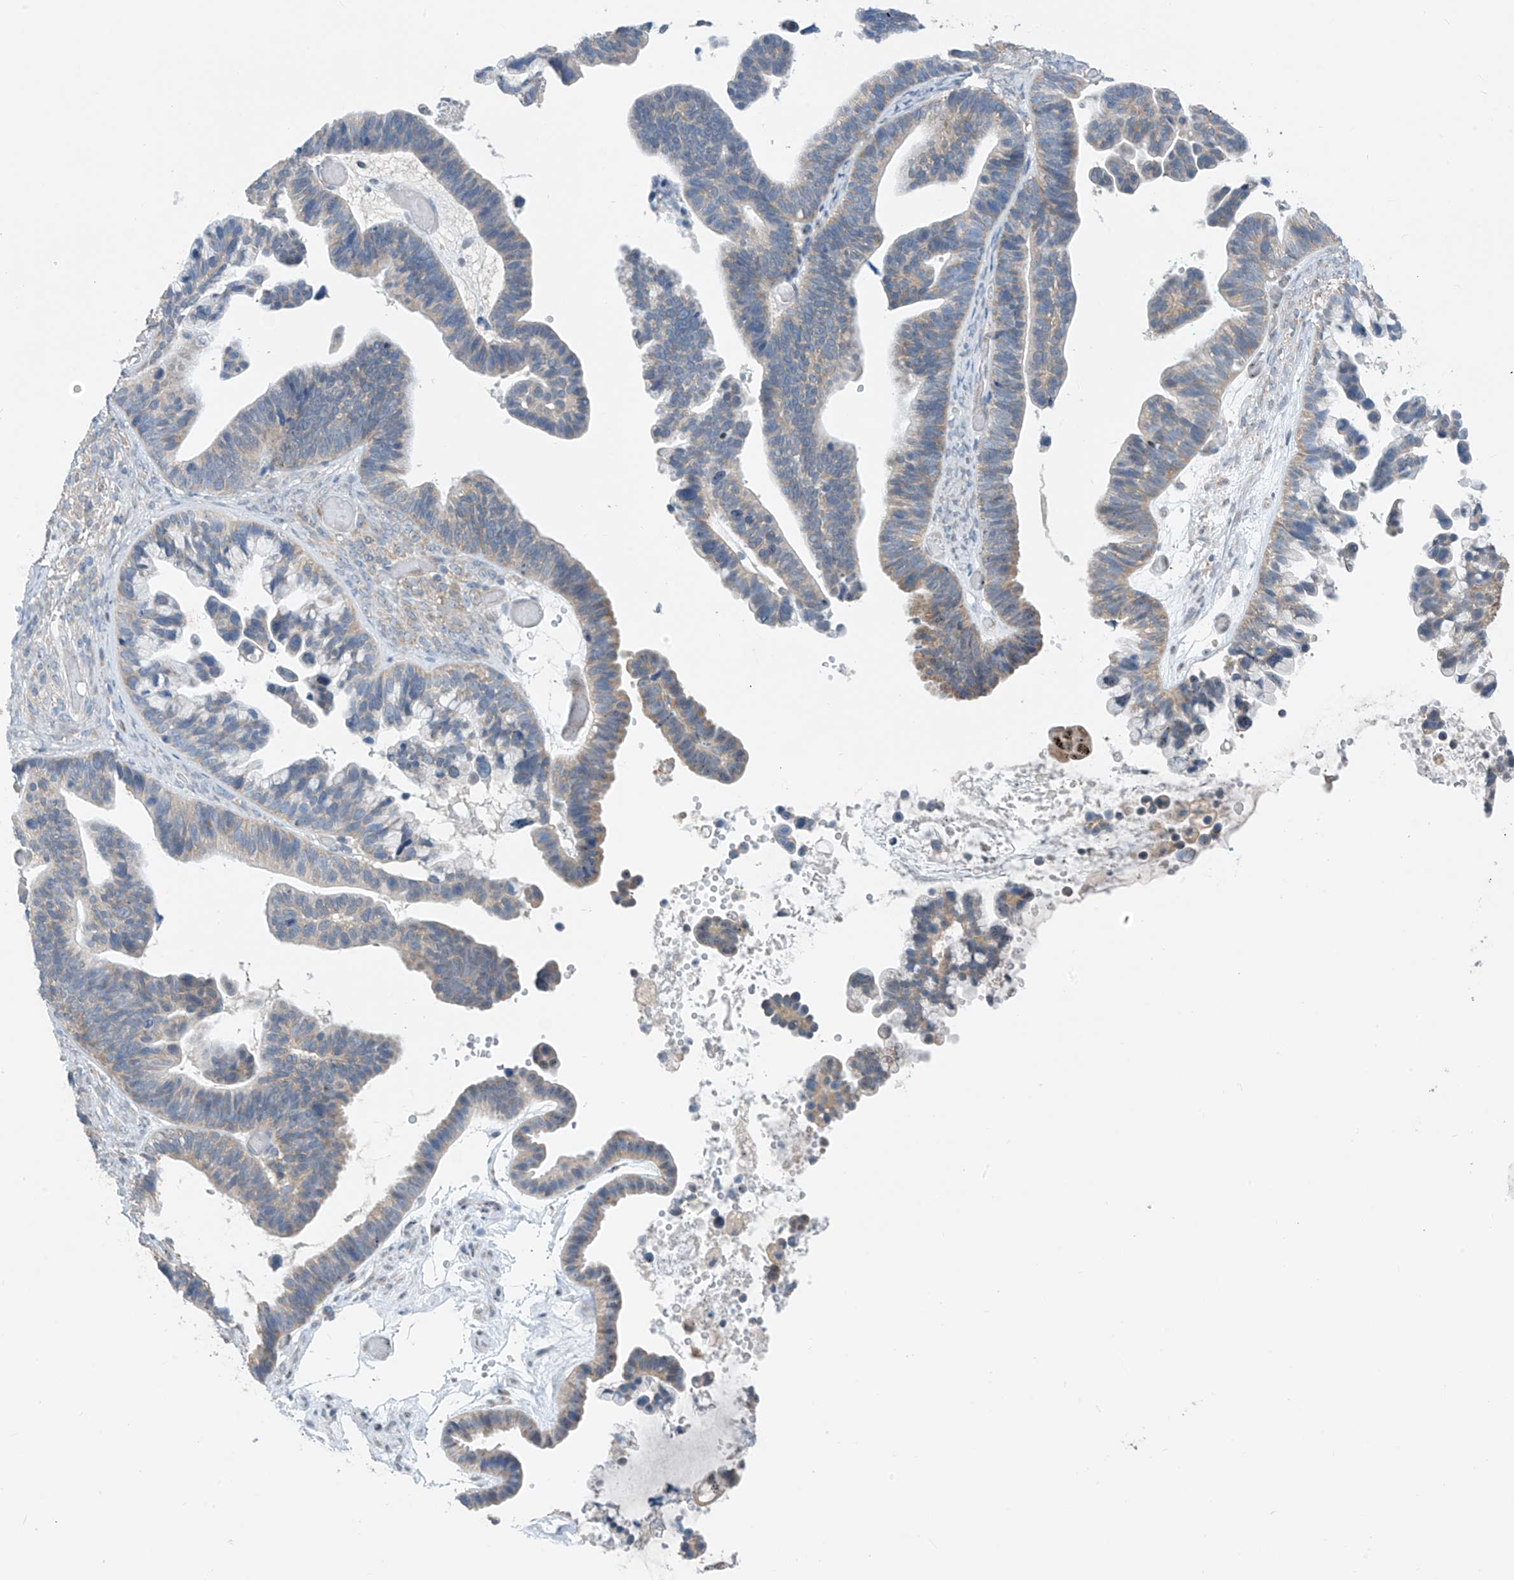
{"staining": {"intensity": "weak", "quantity": "<25%", "location": "cytoplasmic/membranous"}, "tissue": "ovarian cancer", "cell_type": "Tumor cells", "image_type": "cancer", "snomed": [{"axis": "morphology", "description": "Cystadenocarcinoma, serous, NOS"}, {"axis": "topography", "description": "Ovary"}], "caption": "An immunohistochemistry (IHC) image of ovarian serous cystadenocarcinoma is shown. There is no staining in tumor cells of ovarian serous cystadenocarcinoma.", "gene": "RPL4", "patient": {"sex": "female", "age": 56}}